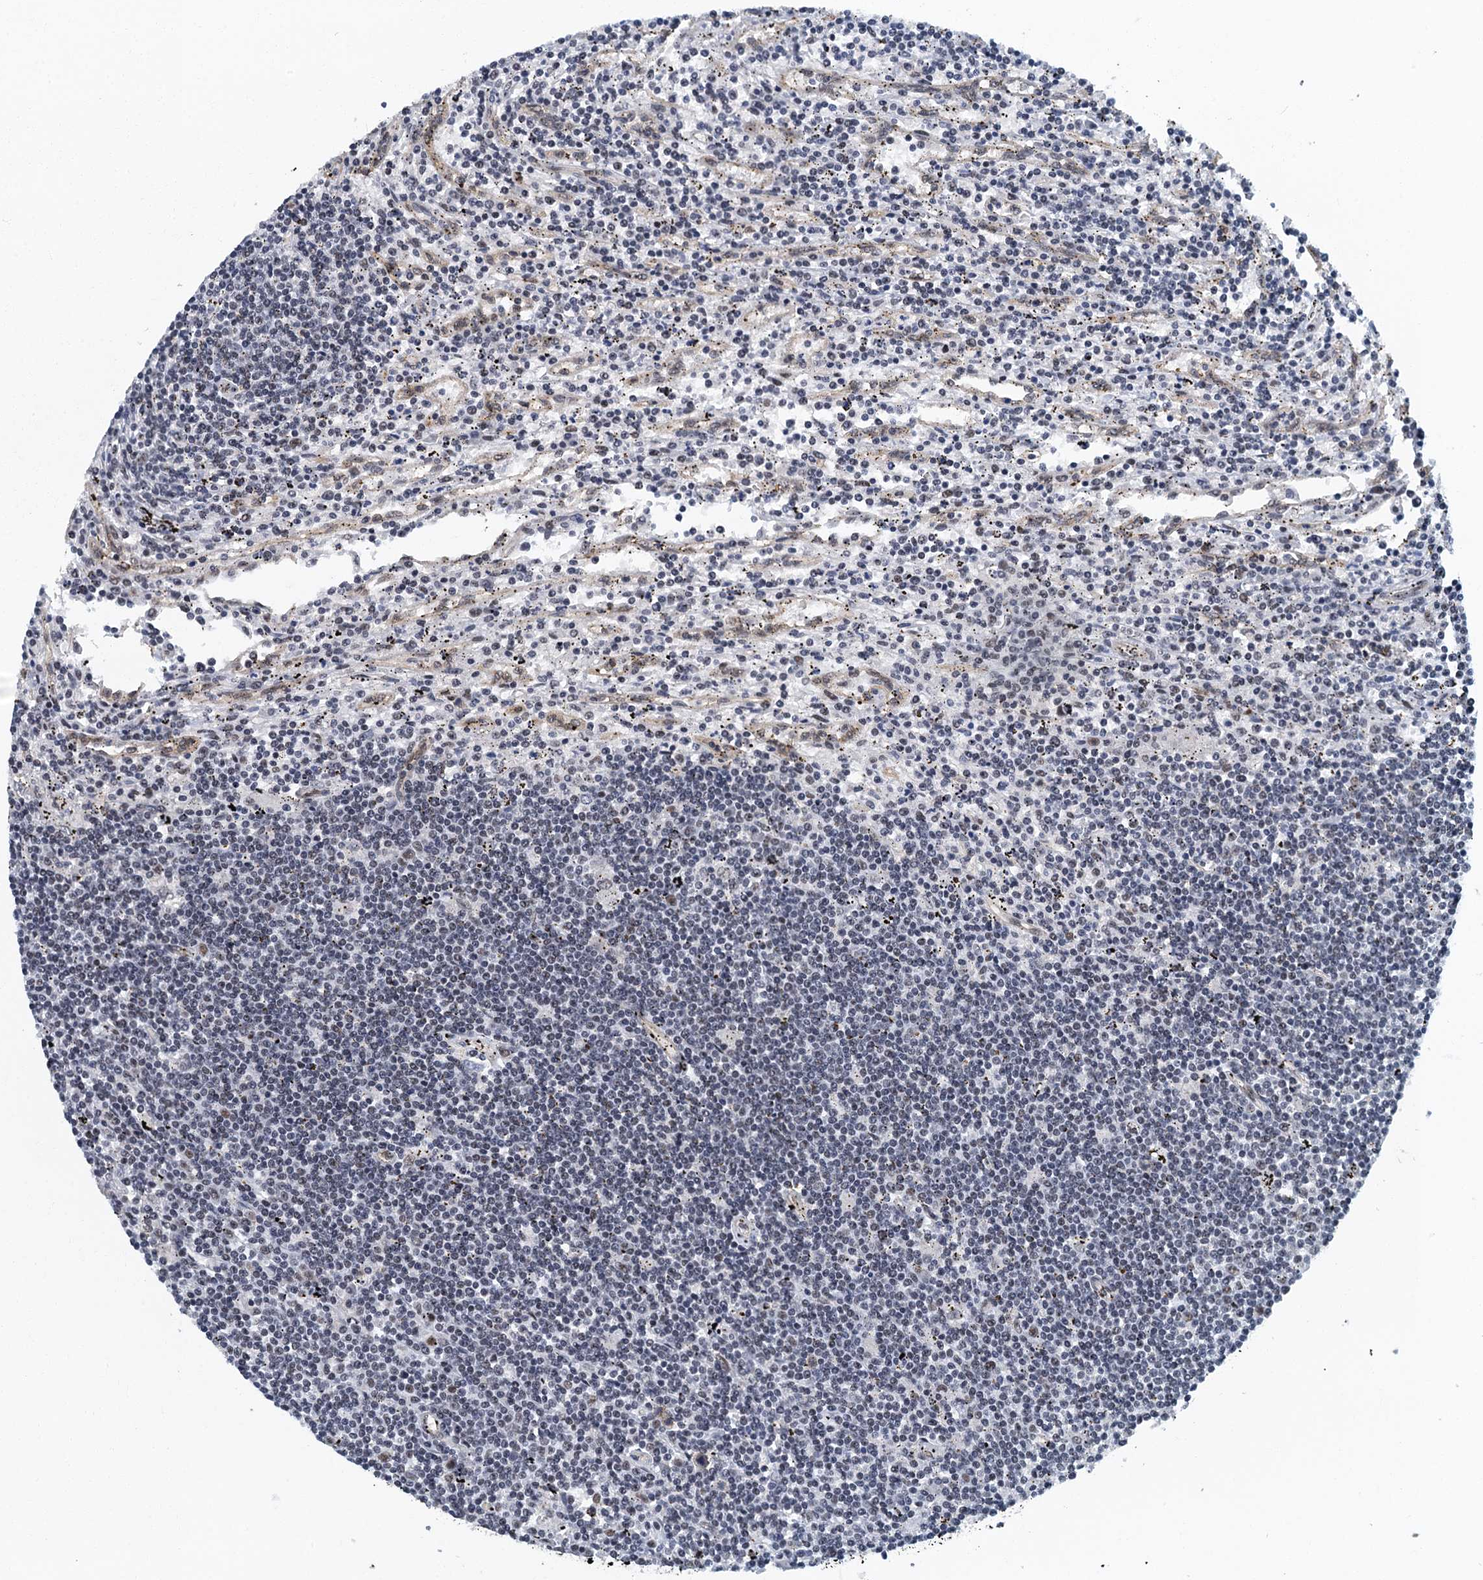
{"staining": {"intensity": "negative", "quantity": "none", "location": "none"}, "tissue": "lymphoma", "cell_type": "Tumor cells", "image_type": "cancer", "snomed": [{"axis": "morphology", "description": "Malignant lymphoma, non-Hodgkin's type, Low grade"}, {"axis": "topography", "description": "Spleen"}], "caption": "DAB immunohistochemical staining of human low-grade malignant lymphoma, non-Hodgkin's type reveals no significant positivity in tumor cells.", "gene": "GADL1", "patient": {"sex": "male", "age": 76}}